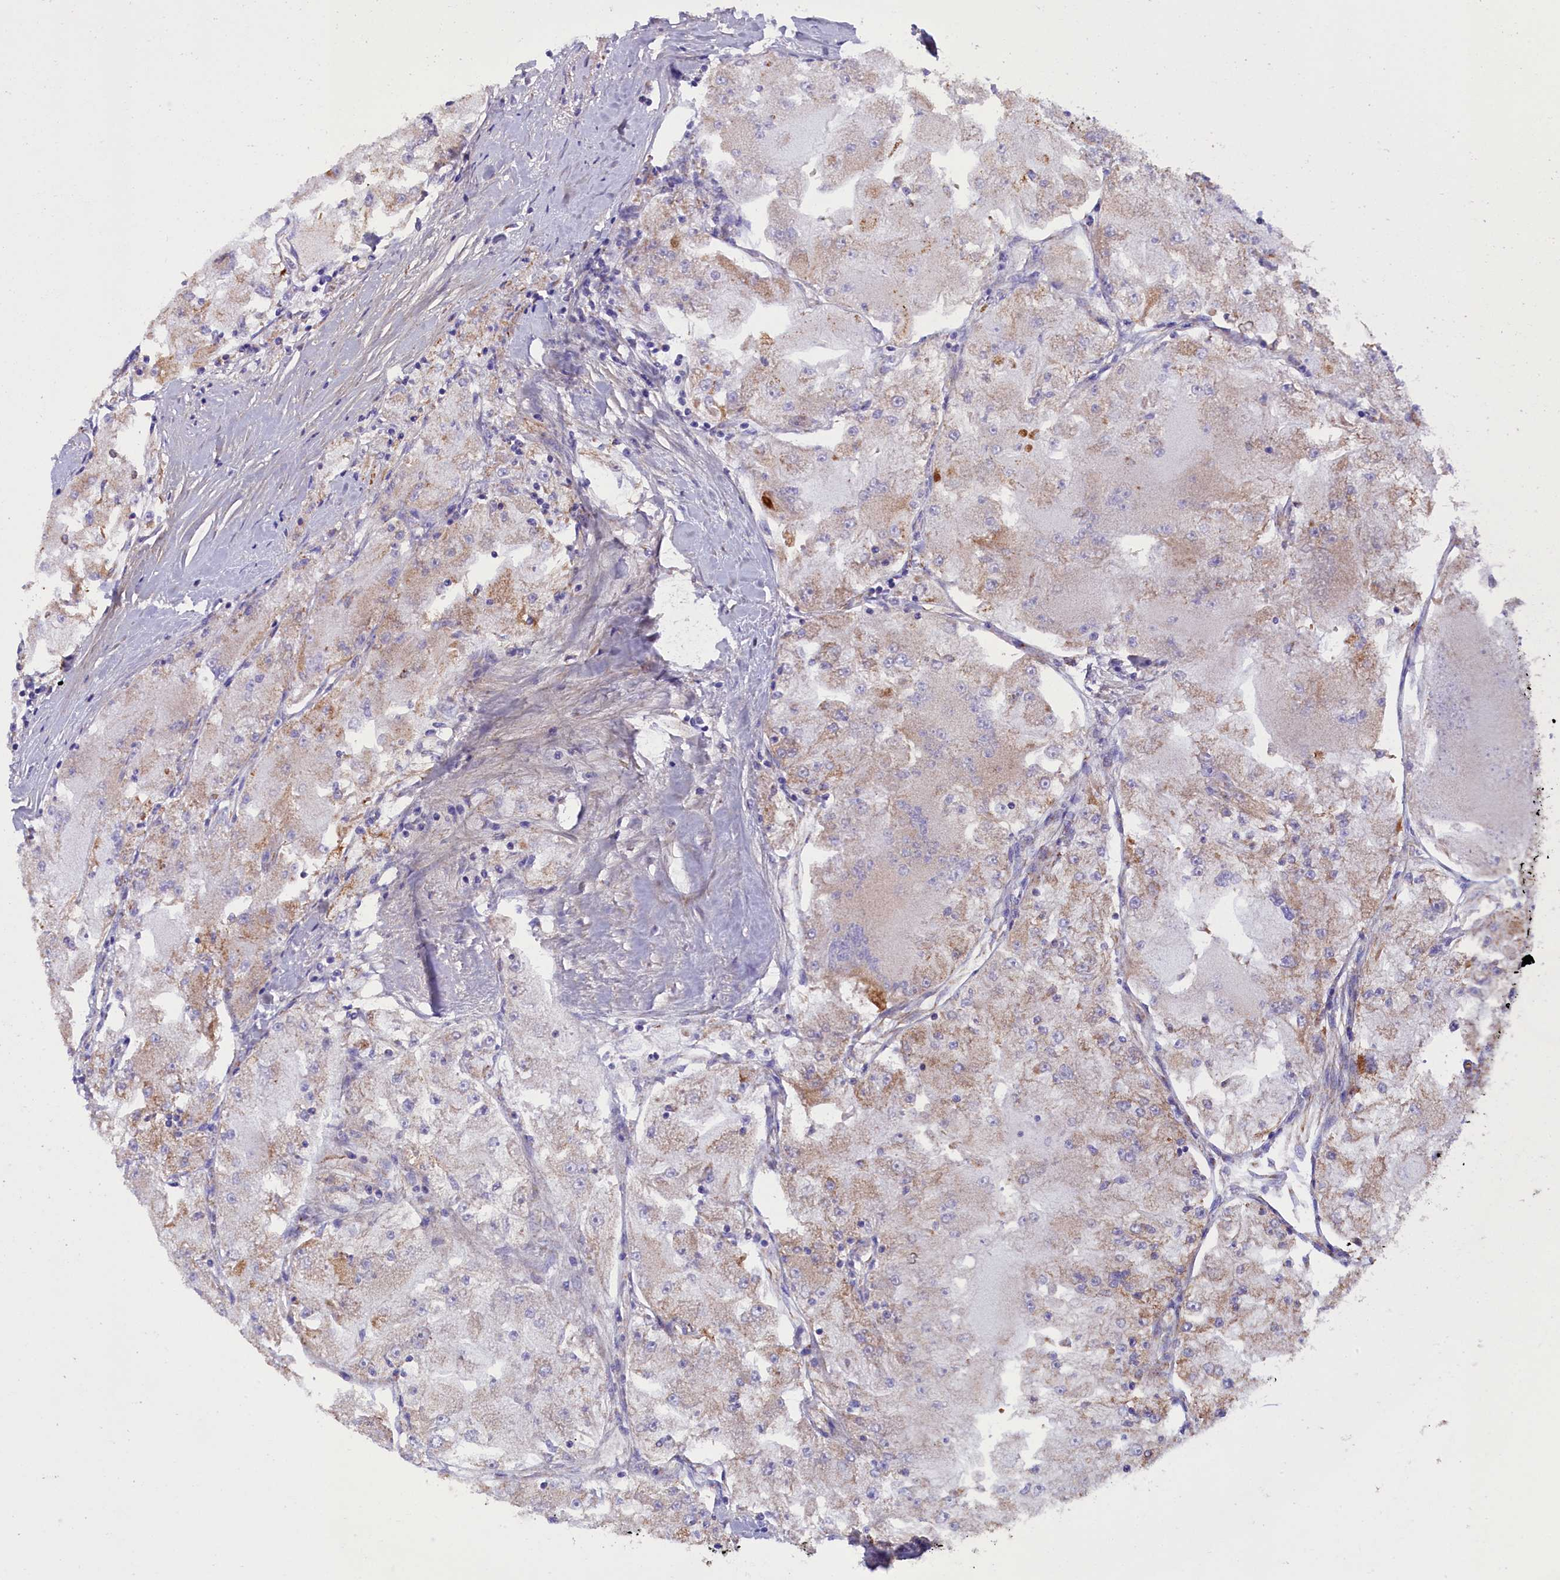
{"staining": {"intensity": "weak", "quantity": ">75%", "location": "cytoplasmic/membranous"}, "tissue": "renal cancer", "cell_type": "Tumor cells", "image_type": "cancer", "snomed": [{"axis": "morphology", "description": "Adenocarcinoma, NOS"}, {"axis": "topography", "description": "Kidney"}], "caption": "Renal cancer stained with a brown dye displays weak cytoplasmic/membranous positive staining in about >75% of tumor cells.", "gene": "SLC39A3", "patient": {"sex": "female", "age": 72}}